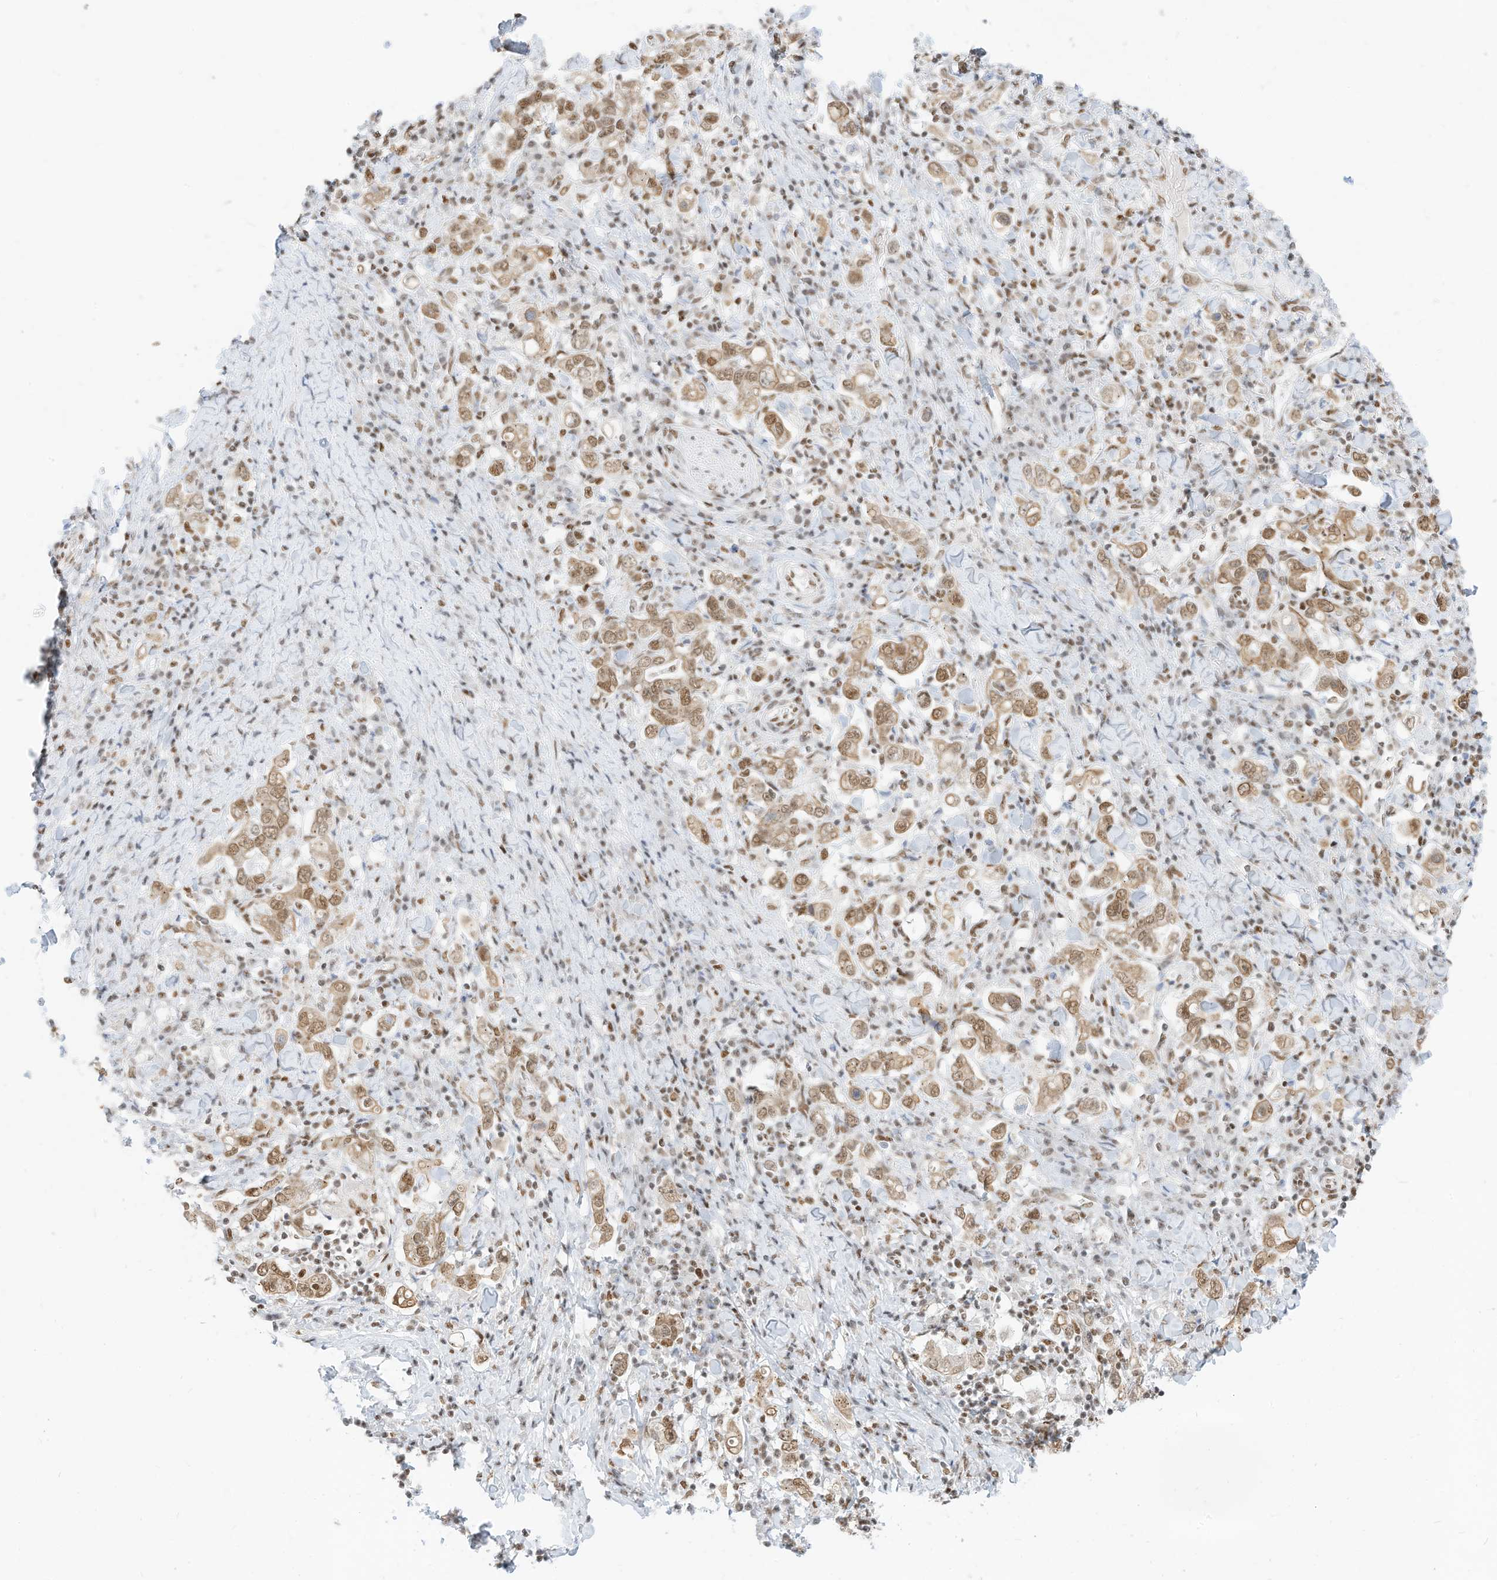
{"staining": {"intensity": "moderate", "quantity": ">75%", "location": "nuclear"}, "tissue": "stomach cancer", "cell_type": "Tumor cells", "image_type": "cancer", "snomed": [{"axis": "morphology", "description": "Adenocarcinoma, NOS"}, {"axis": "topography", "description": "Stomach, upper"}], "caption": "Brown immunohistochemical staining in human stomach cancer reveals moderate nuclear staining in about >75% of tumor cells.", "gene": "SMARCA2", "patient": {"sex": "male", "age": 62}}